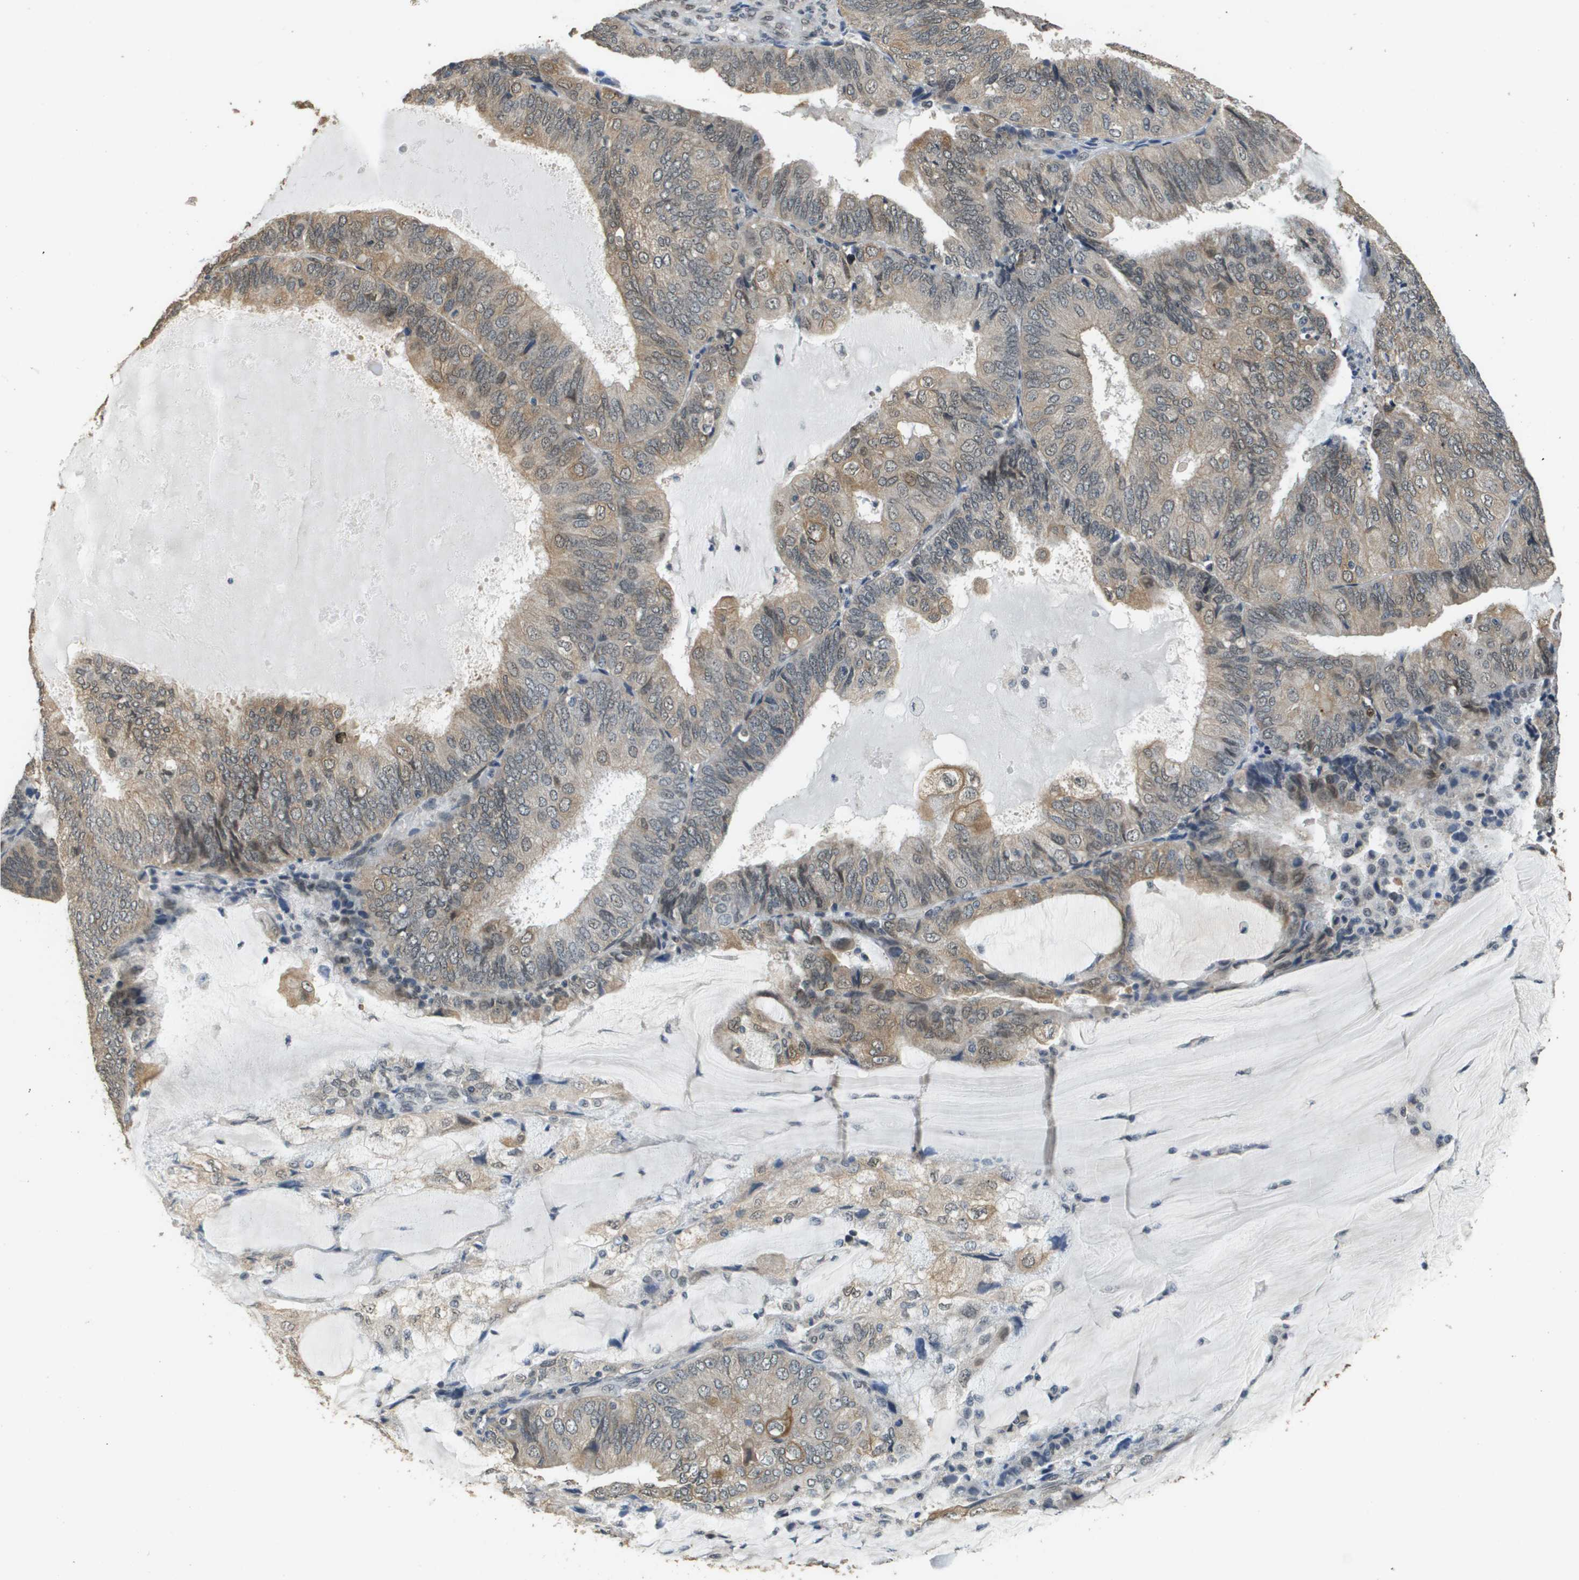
{"staining": {"intensity": "weak", "quantity": ">75%", "location": "cytoplasmic/membranous"}, "tissue": "endometrial cancer", "cell_type": "Tumor cells", "image_type": "cancer", "snomed": [{"axis": "morphology", "description": "Adenocarcinoma, NOS"}, {"axis": "topography", "description": "Endometrium"}], "caption": "A photomicrograph showing weak cytoplasmic/membranous expression in approximately >75% of tumor cells in endometrial adenocarcinoma, as visualized by brown immunohistochemical staining.", "gene": "FANCC", "patient": {"sex": "female", "age": 81}}